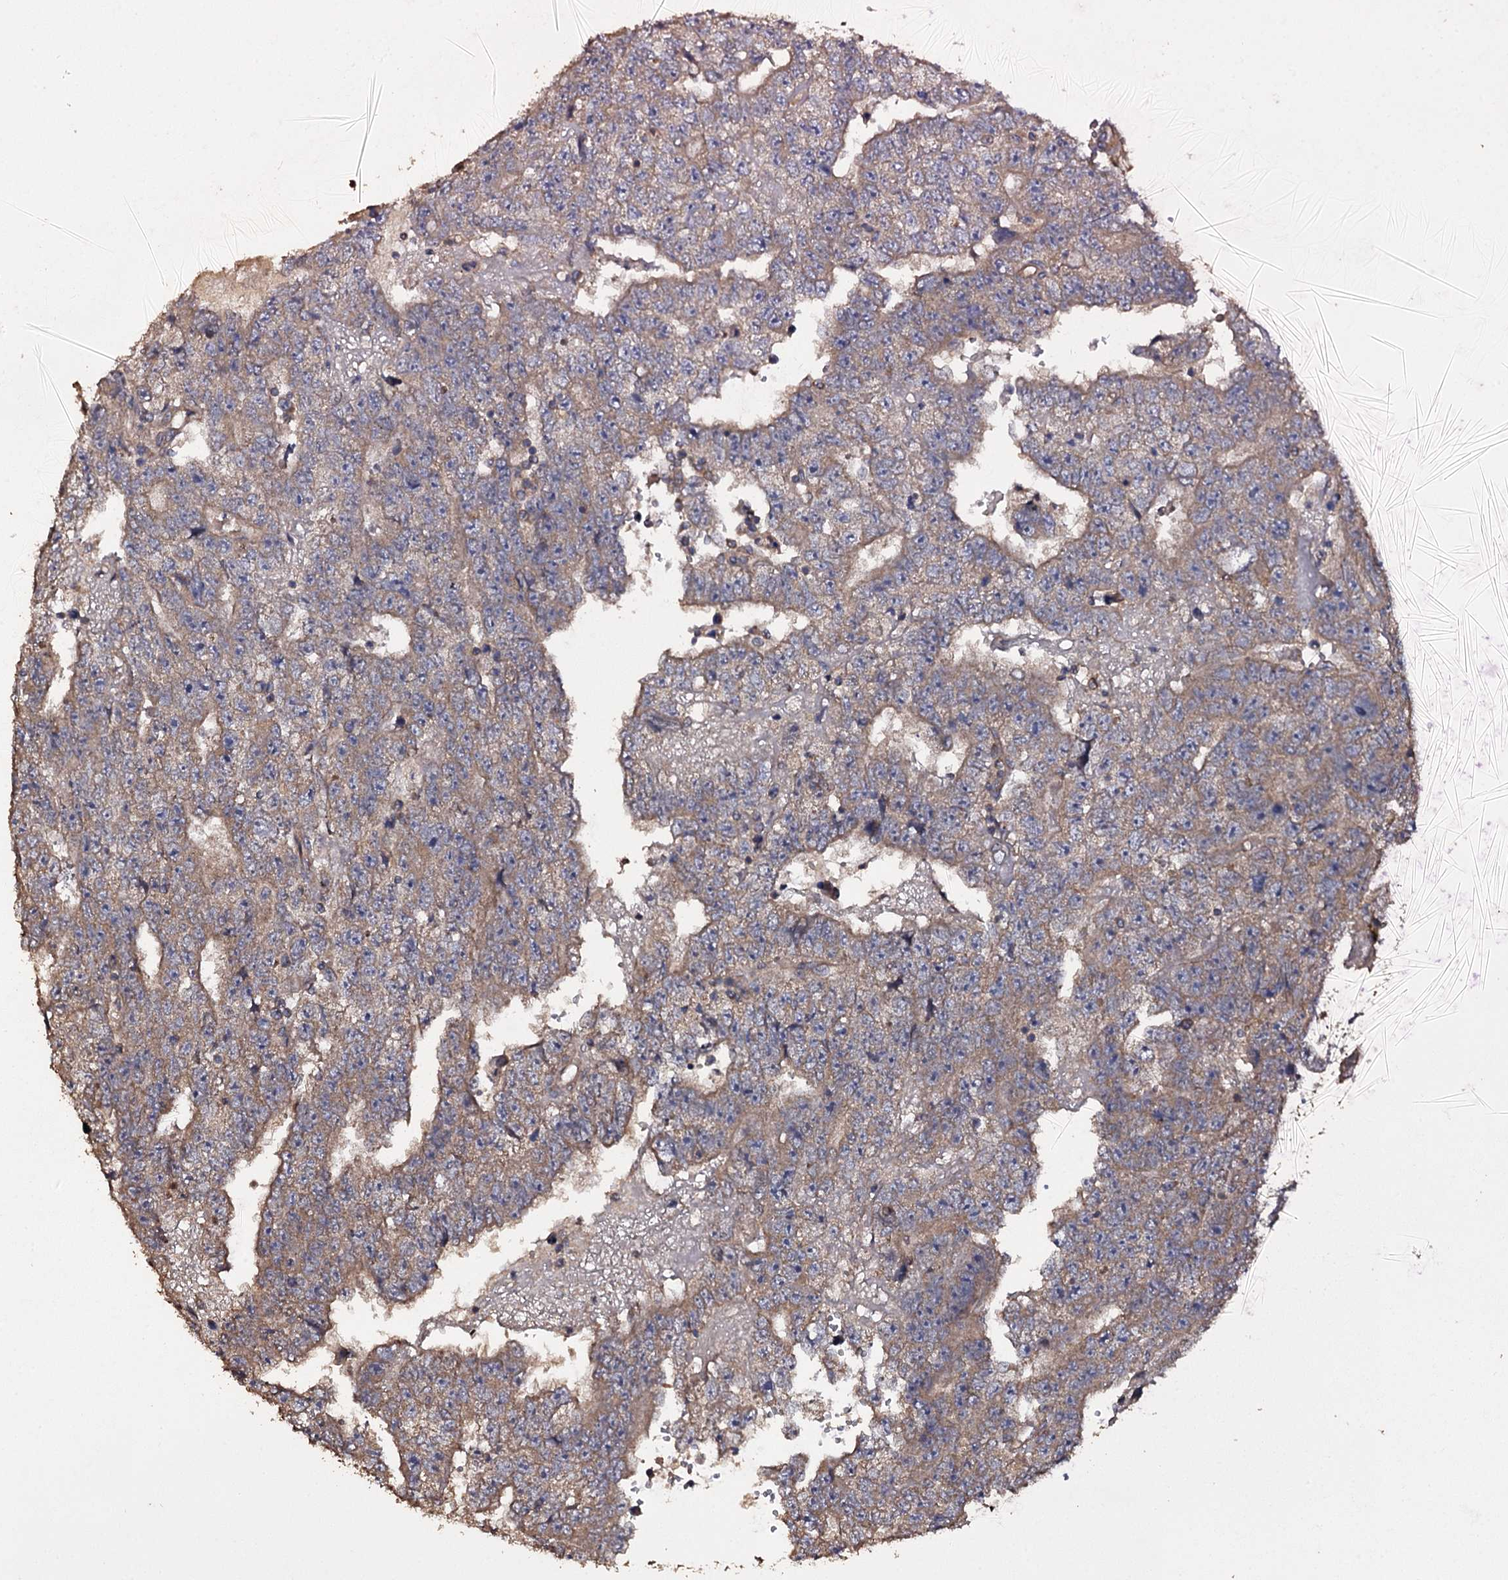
{"staining": {"intensity": "weak", "quantity": ">75%", "location": "cytoplasmic/membranous"}, "tissue": "testis cancer", "cell_type": "Tumor cells", "image_type": "cancer", "snomed": [{"axis": "morphology", "description": "Carcinoma, Embryonal, NOS"}, {"axis": "topography", "description": "Testis"}], "caption": "Immunohistochemical staining of testis embryonal carcinoma shows low levels of weak cytoplasmic/membranous protein positivity in about >75% of tumor cells.", "gene": "TTC23", "patient": {"sex": "male", "age": 25}}